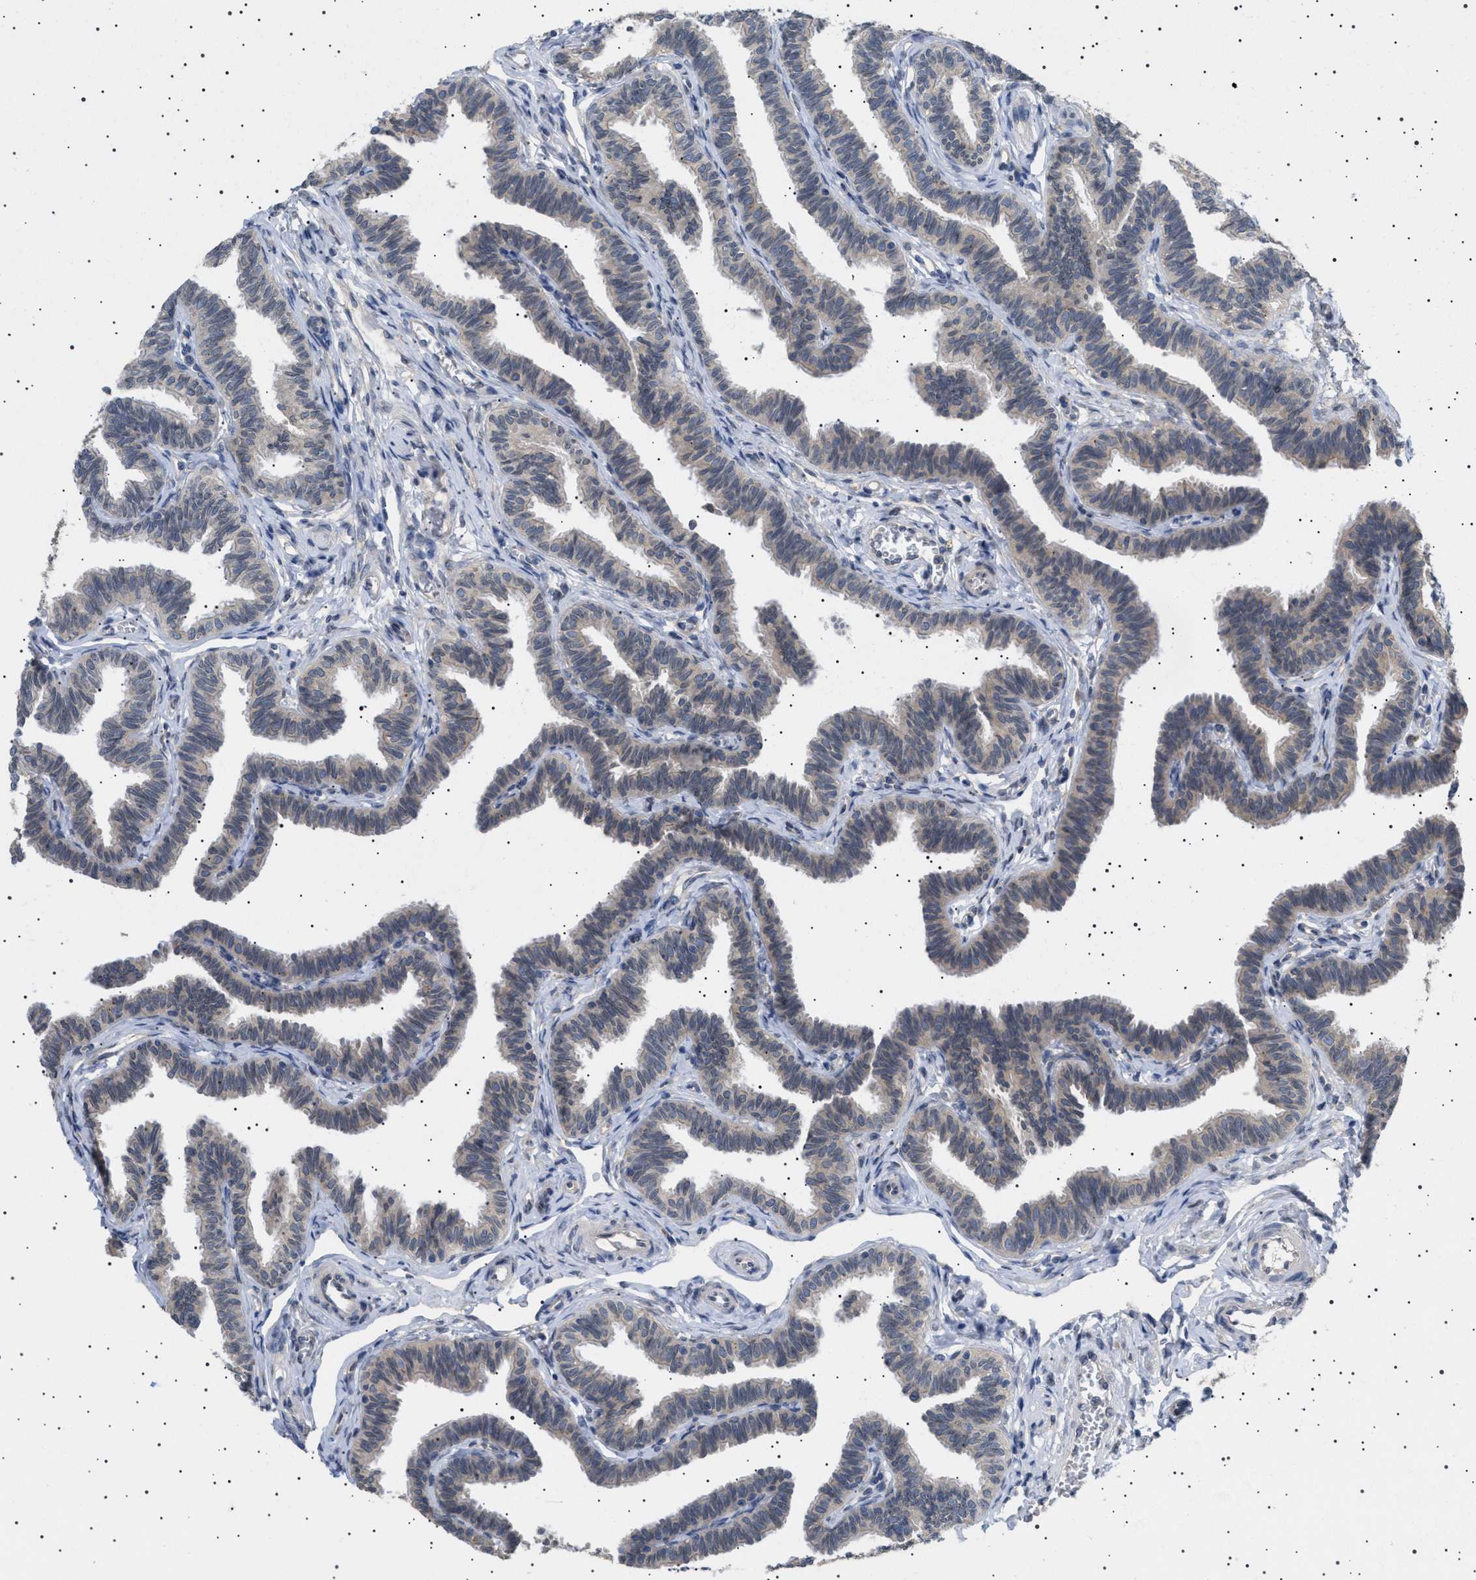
{"staining": {"intensity": "negative", "quantity": "none", "location": "none"}, "tissue": "fallopian tube", "cell_type": "Glandular cells", "image_type": "normal", "snomed": [{"axis": "morphology", "description": "Normal tissue, NOS"}, {"axis": "topography", "description": "Fallopian tube"}, {"axis": "topography", "description": "Ovary"}], "caption": "DAB immunohistochemical staining of benign fallopian tube demonstrates no significant positivity in glandular cells. The staining is performed using DAB brown chromogen with nuclei counter-stained in using hematoxylin.", "gene": "NUP93", "patient": {"sex": "female", "age": 23}}